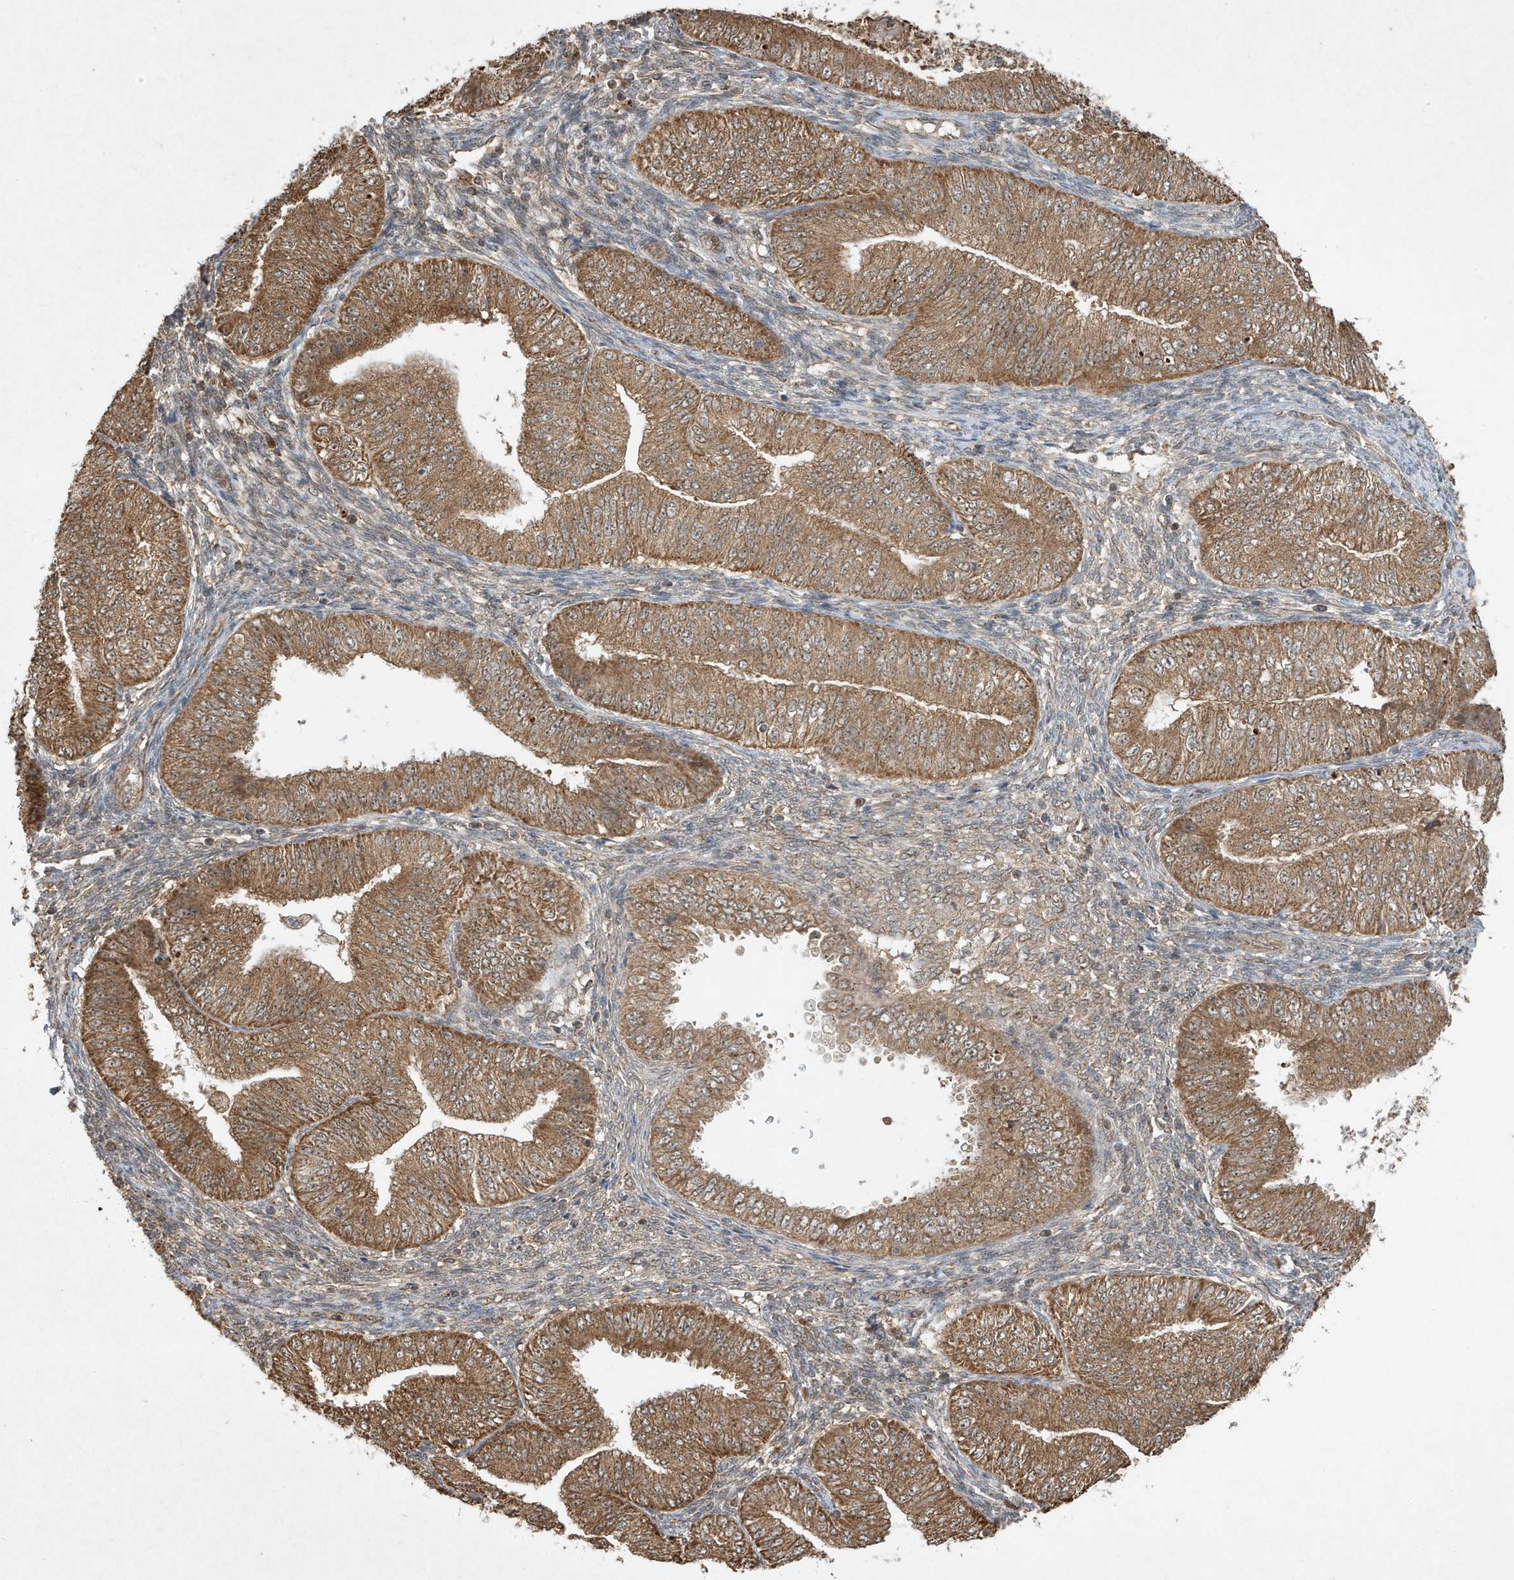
{"staining": {"intensity": "strong", "quantity": ">75%", "location": "cytoplasmic/membranous"}, "tissue": "endometrial cancer", "cell_type": "Tumor cells", "image_type": "cancer", "snomed": [{"axis": "morphology", "description": "Normal tissue, NOS"}, {"axis": "morphology", "description": "Adenocarcinoma, NOS"}, {"axis": "topography", "description": "Endometrium"}], "caption": "High-magnification brightfield microscopy of adenocarcinoma (endometrial) stained with DAB (3,3'-diaminobenzidine) (brown) and counterstained with hematoxylin (blue). tumor cells exhibit strong cytoplasmic/membranous staining is present in approximately>75% of cells.", "gene": "ABCB9", "patient": {"sex": "female", "age": 53}}